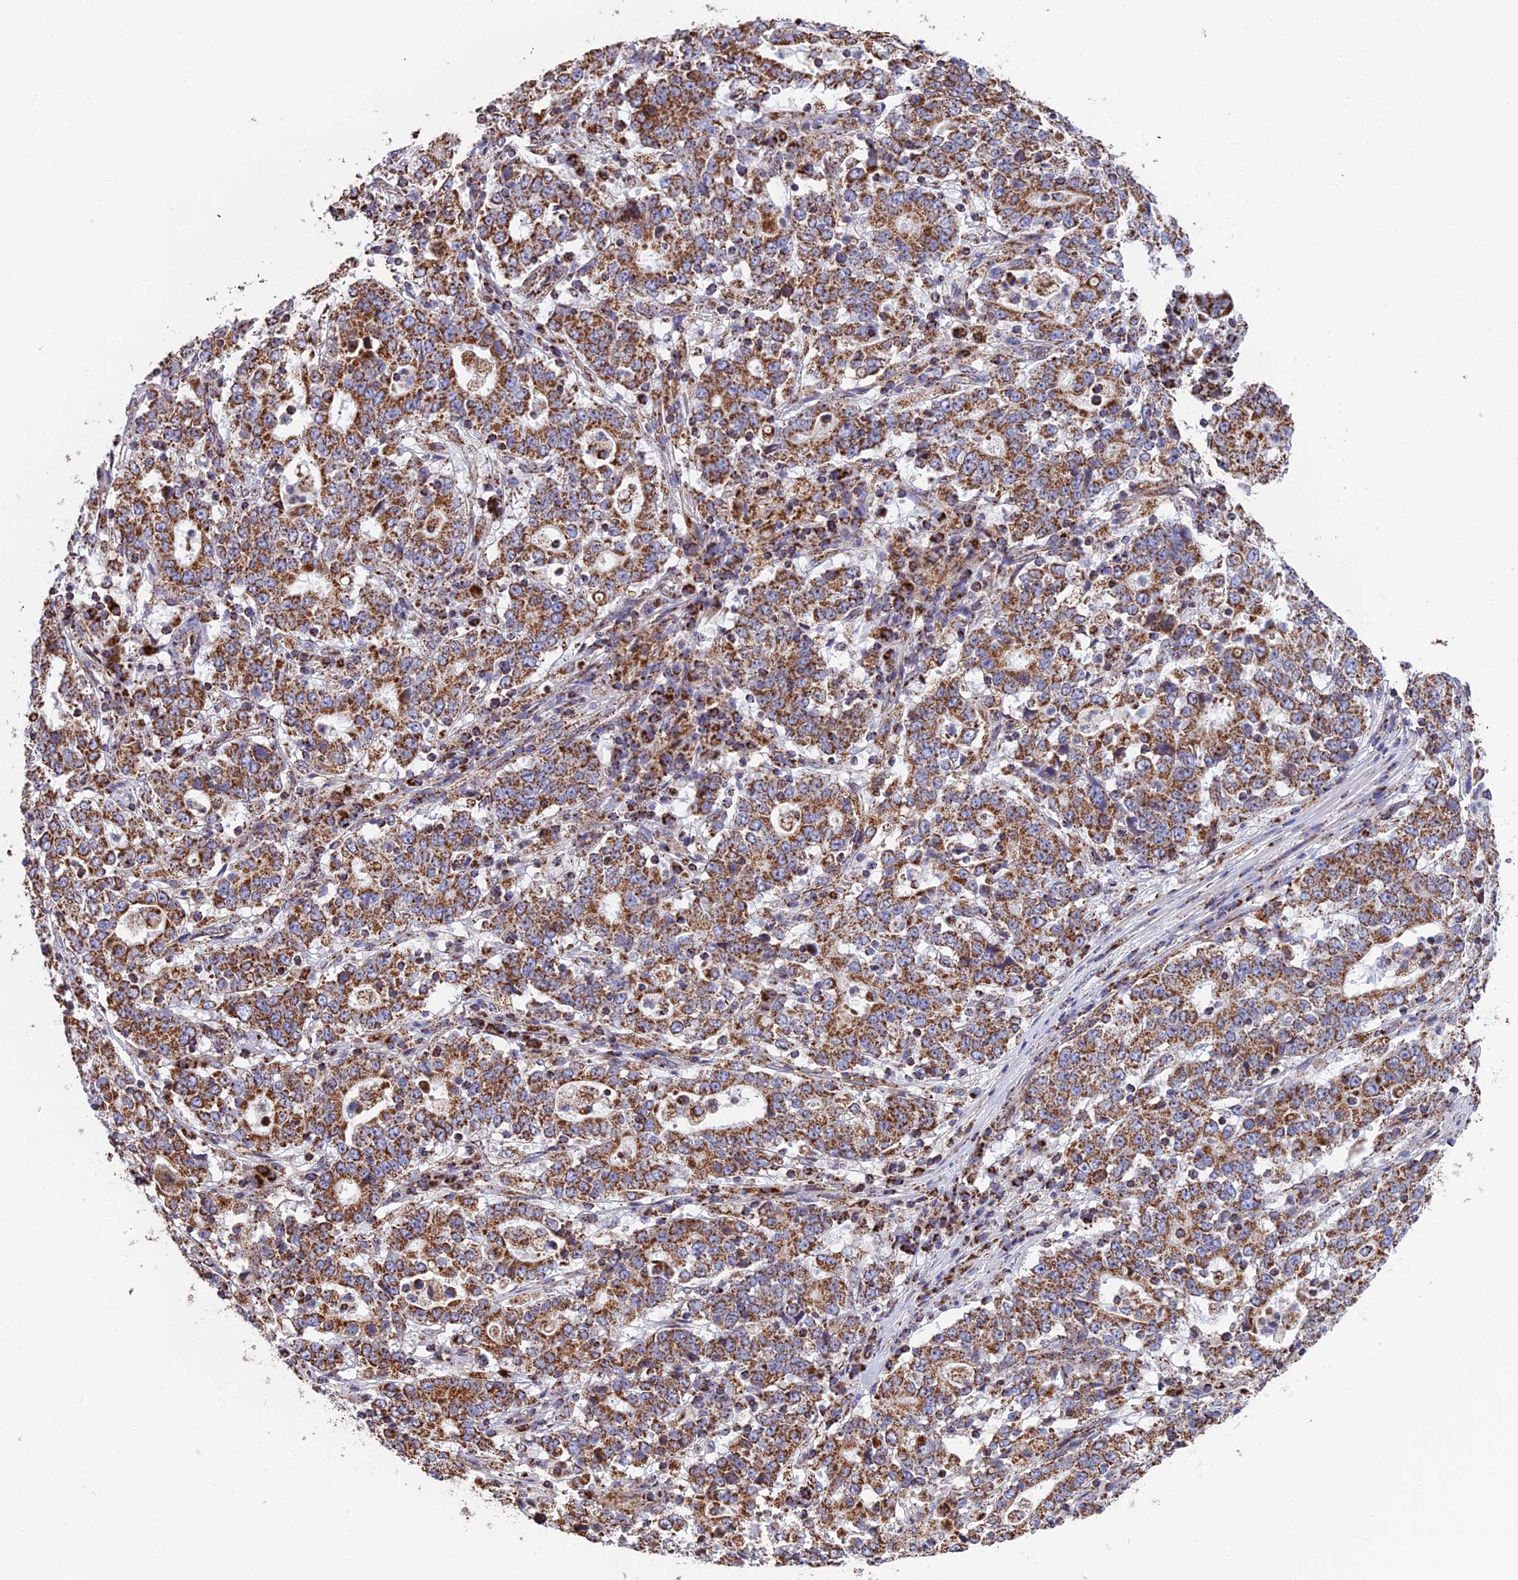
{"staining": {"intensity": "strong", "quantity": ">75%", "location": "cytoplasmic/membranous"}, "tissue": "stomach cancer", "cell_type": "Tumor cells", "image_type": "cancer", "snomed": [{"axis": "morphology", "description": "Adenocarcinoma, NOS"}, {"axis": "topography", "description": "Stomach"}], "caption": "Stomach cancer (adenocarcinoma) stained with IHC demonstrates strong cytoplasmic/membranous expression in approximately >75% of tumor cells.", "gene": "CS", "patient": {"sex": "male", "age": 59}}